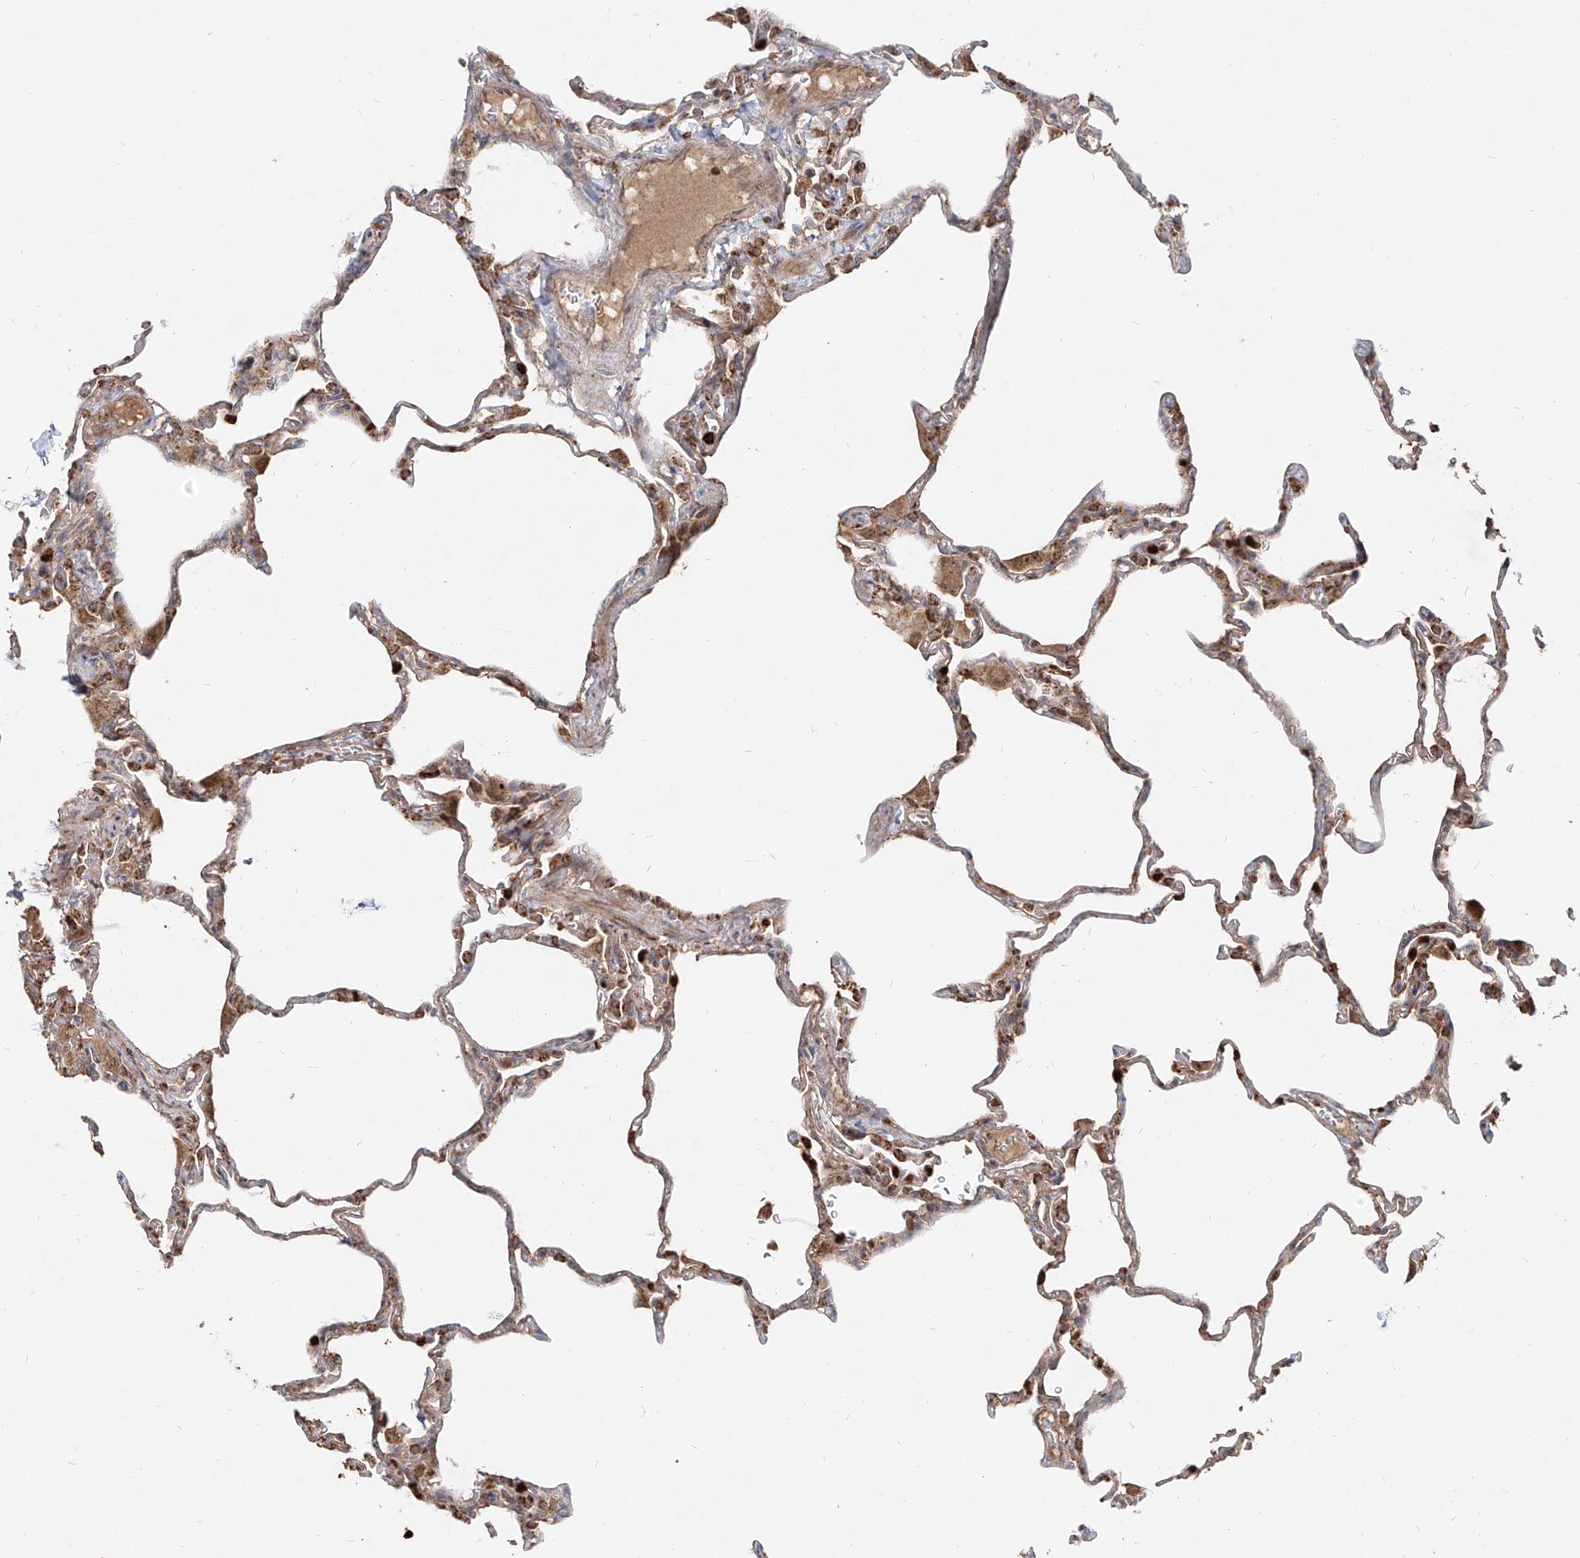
{"staining": {"intensity": "moderate", "quantity": "25%-75%", "location": "cytoplasmic/membranous"}, "tissue": "lung", "cell_type": "Alveolar cells", "image_type": "normal", "snomed": [{"axis": "morphology", "description": "Normal tissue, NOS"}, {"axis": "topography", "description": "Lung"}], "caption": "Immunohistochemical staining of benign human lung displays 25%-75% levels of moderate cytoplasmic/membranous protein positivity in approximately 25%-75% of alveolar cells.", "gene": "AIM2", "patient": {"sex": "male", "age": 20}}